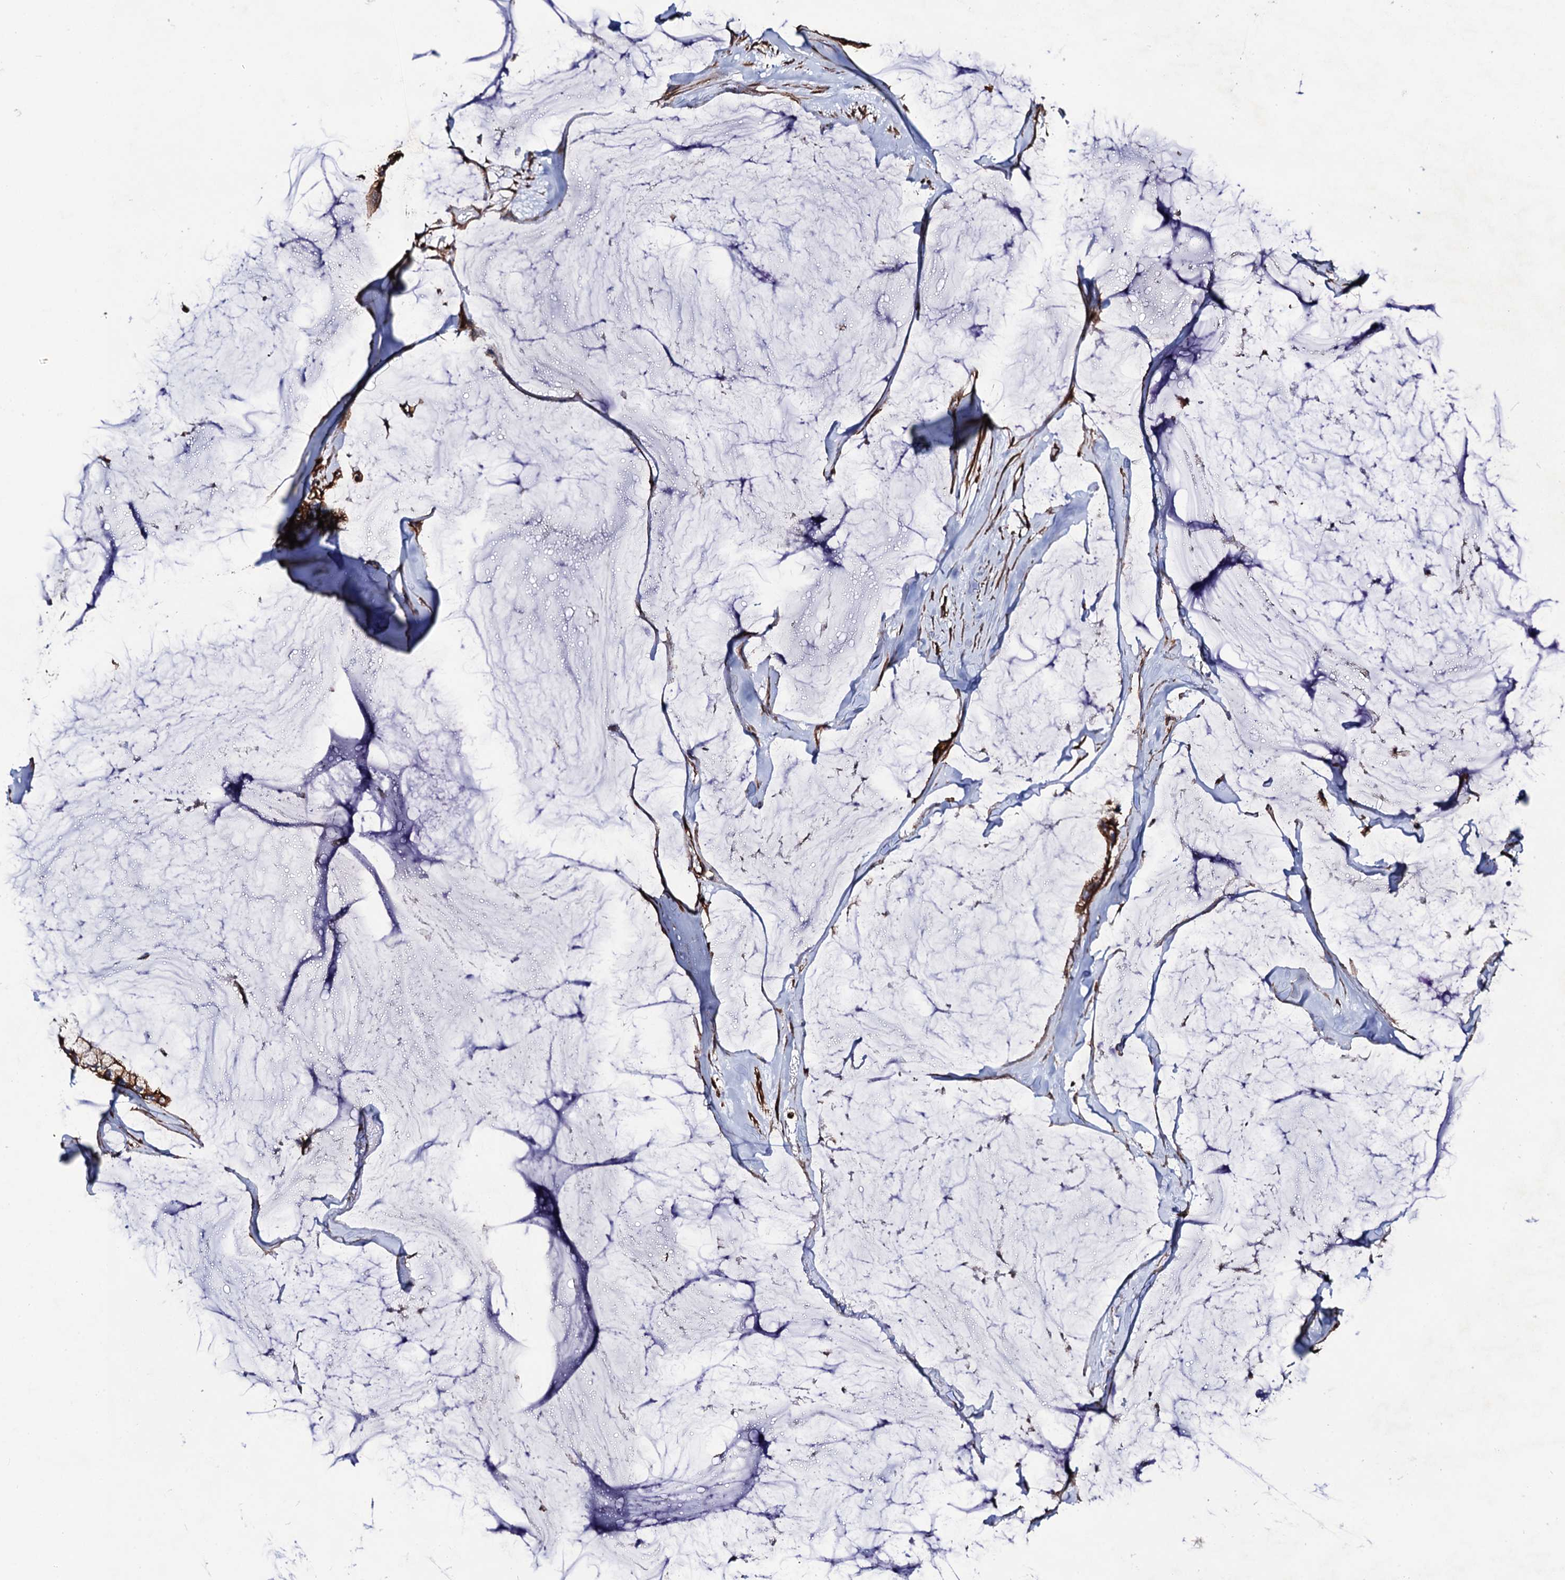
{"staining": {"intensity": "moderate", "quantity": ">75%", "location": "cytoplasmic/membranous"}, "tissue": "ovarian cancer", "cell_type": "Tumor cells", "image_type": "cancer", "snomed": [{"axis": "morphology", "description": "Cystadenocarcinoma, mucinous, NOS"}, {"axis": "topography", "description": "Ovary"}], "caption": "An IHC histopathology image of neoplastic tissue is shown. Protein staining in brown labels moderate cytoplasmic/membranous positivity in ovarian cancer within tumor cells.", "gene": "CIP2A", "patient": {"sex": "female", "age": 39}}